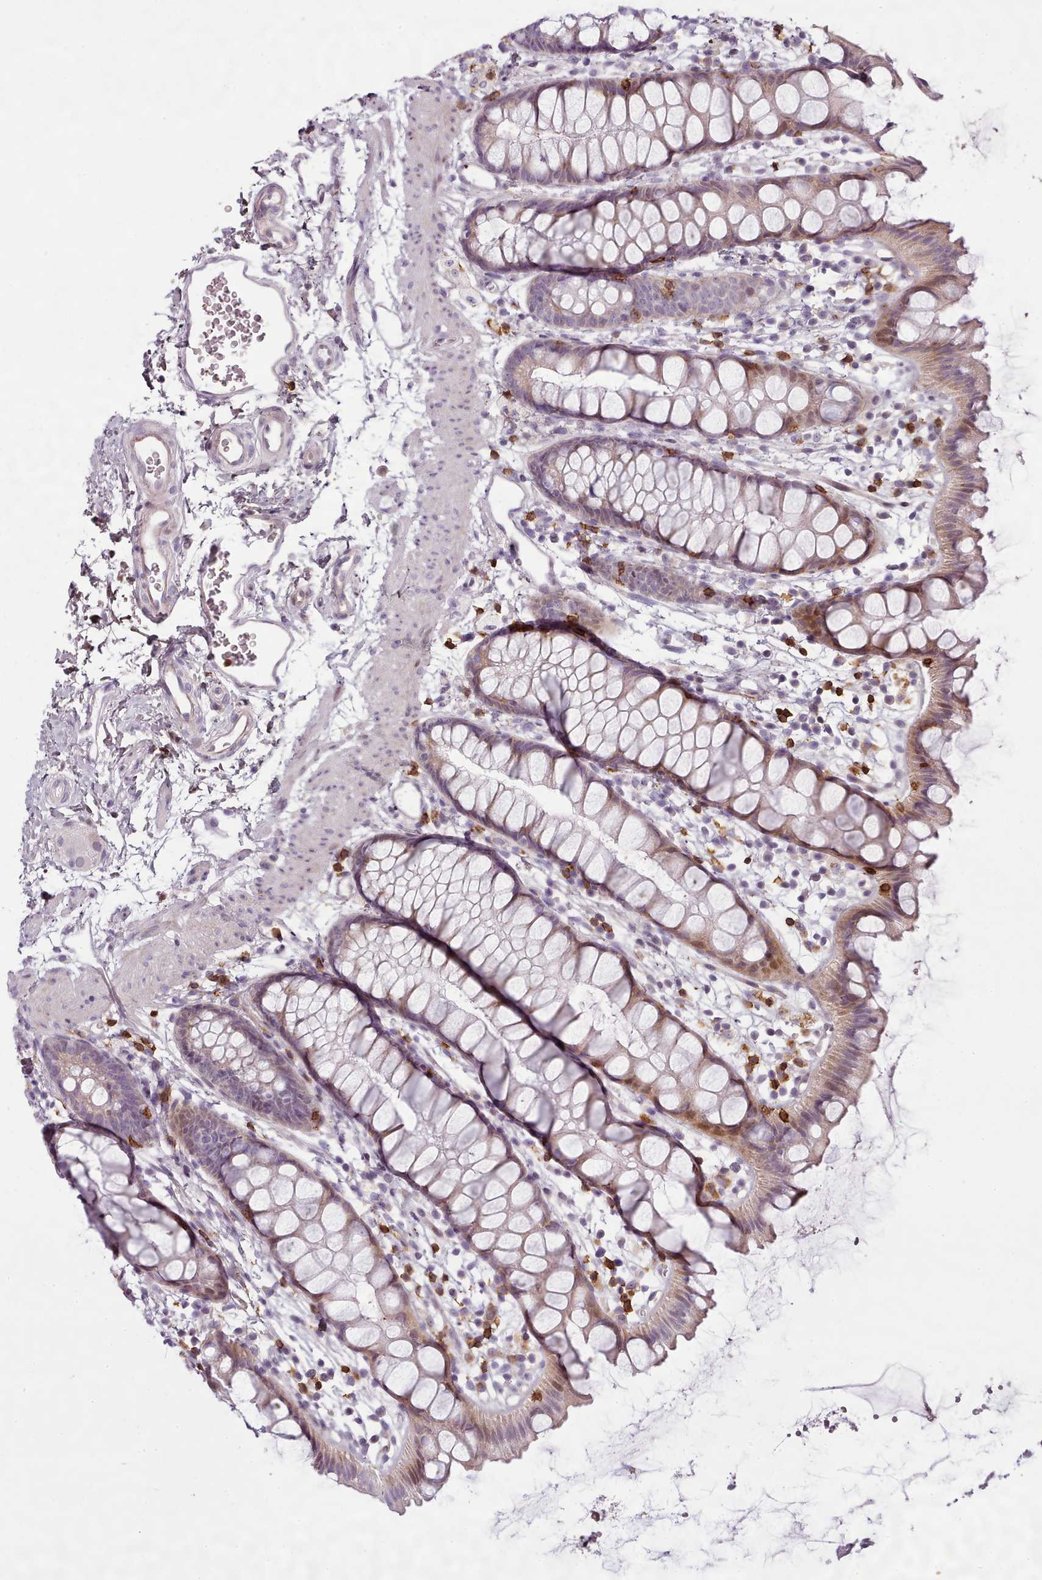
{"staining": {"intensity": "weak", "quantity": "25%-75%", "location": "cytoplasmic/membranous"}, "tissue": "rectum", "cell_type": "Glandular cells", "image_type": "normal", "snomed": [{"axis": "morphology", "description": "Normal tissue, NOS"}, {"axis": "topography", "description": "Rectum"}], "caption": "Immunohistochemistry of benign rectum shows low levels of weak cytoplasmic/membranous positivity in approximately 25%-75% of glandular cells. (brown staining indicates protein expression, while blue staining denotes nuclei).", "gene": "ZNF583", "patient": {"sex": "female", "age": 65}}